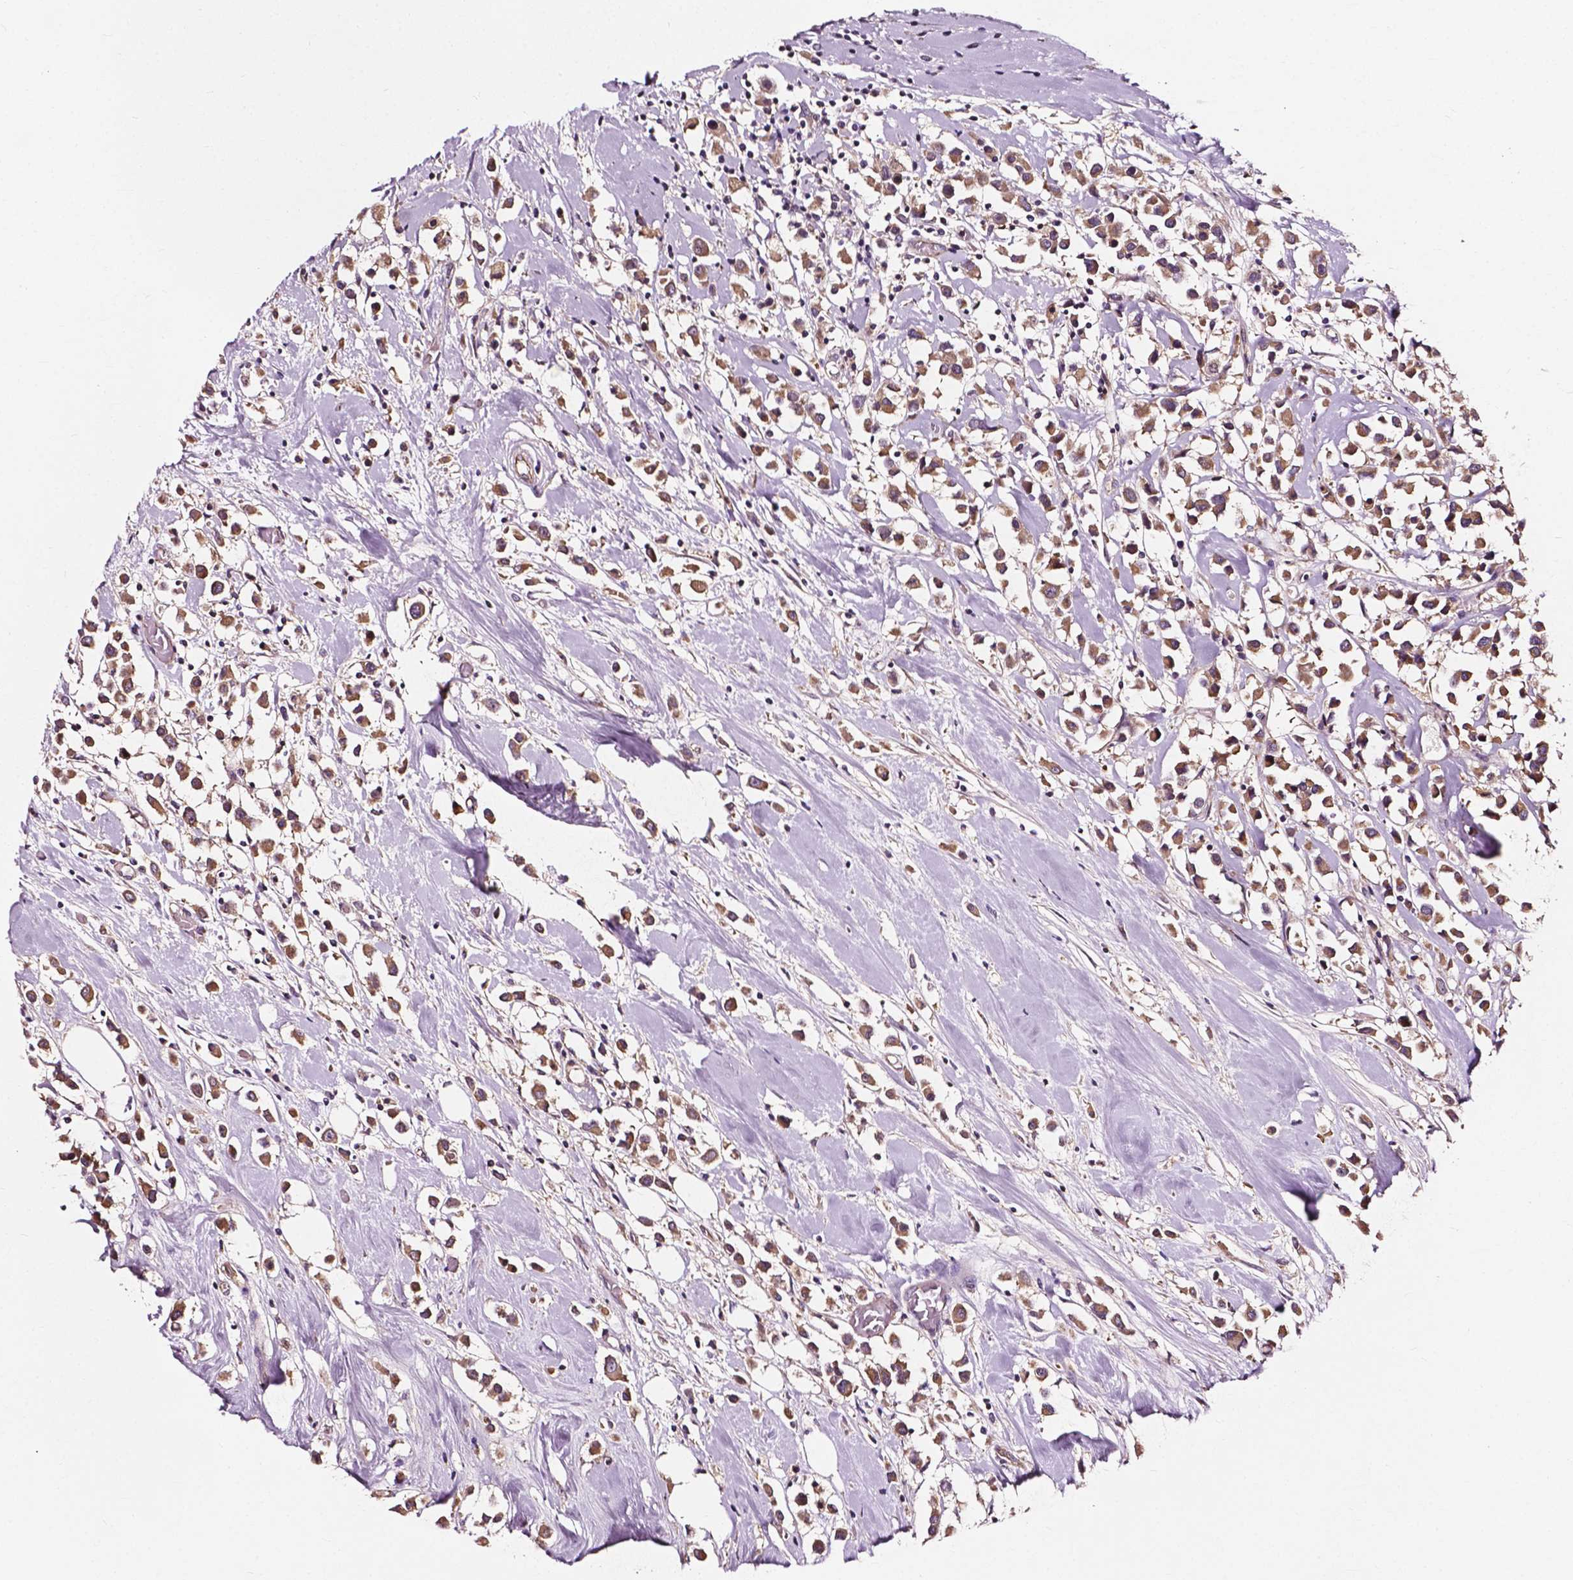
{"staining": {"intensity": "moderate", "quantity": ">75%", "location": "cytoplasmic/membranous"}, "tissue": "breast cancer", "cell_type": "Tumor cells", "image_type": "cancer", "snomed": [{"axis": "morphology", "description": "Duct carcinoma"}, {"axis": "topography", "description": "Breast"}], "caption": "High-magnification brightfield microscopy of intraductal carcinoma (breast) stained with DAB (3,3'-diaminobenzidine) (brown) and counterstained with hematoxylin (blue). tumor cells exhibit moderate cytoplasmic/membranous positivity is seen in about>75% of cells. The staining was performed using DAB (3,3'-diaminobenzidine), with brown indicating positive protein expression. Nuclei are stained blue with hematoxylin.", "gene": "ATG16L1", "patient": {"sex": "female", "age": 61}}